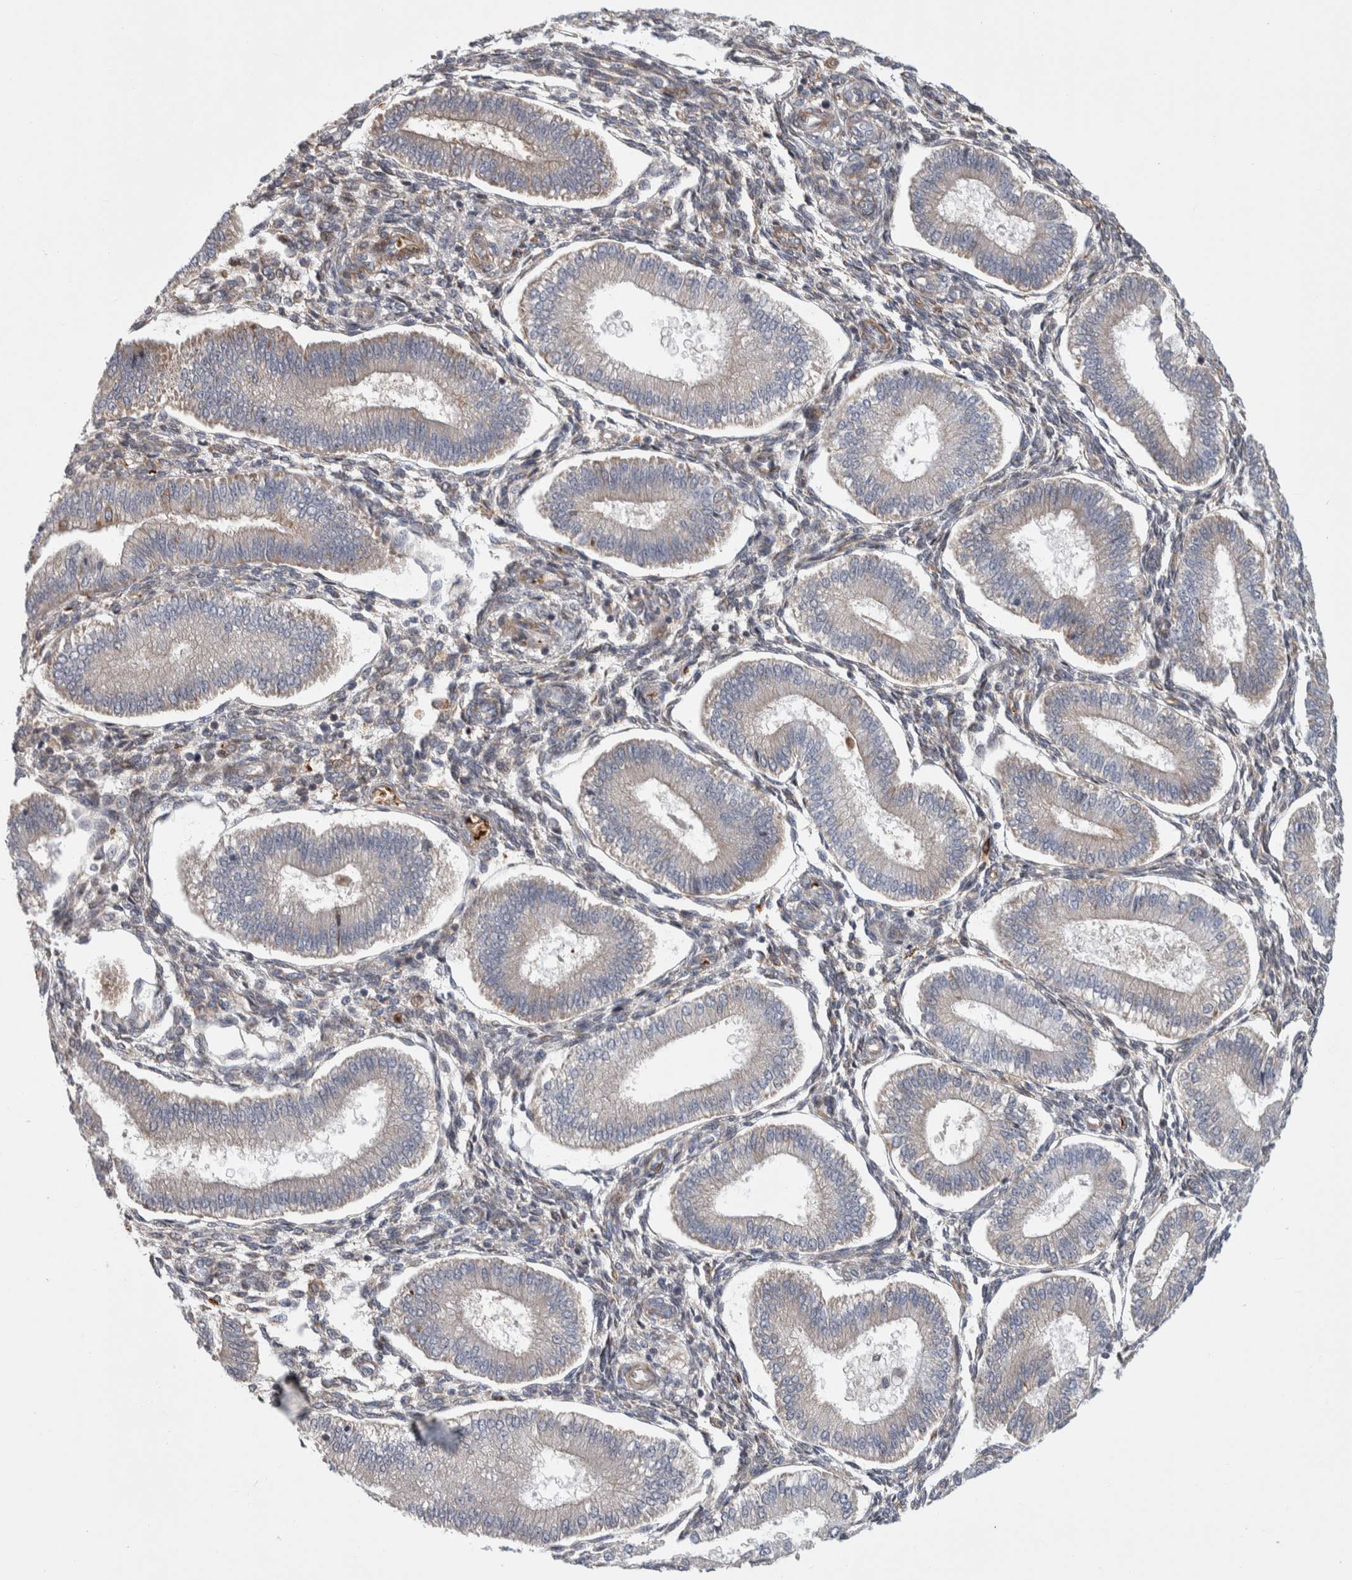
{"staining": {"intensity": "weak", "quantity": "25%-75%", "location": "cytoplasmic/membranous"}, "tissue": "endometrium", "cell_type": "Cells in endometrial stroma", "image_type": "normal", "snomed": [{"axis": "morphology", "description": "Normal tissue, NOS"}, {"axis": "topography", "description": "Endometrium"}], "caption": "Protein staining of benign endometrium shows weak cytoplasmic/membranous staining in about 25%-75% of cells in endometrial stroma. (DAB = brown stain, brightfield microscopy at high magnification).", "gene": "PSMG3", "patient": {"sex": "female", "age": 39}}